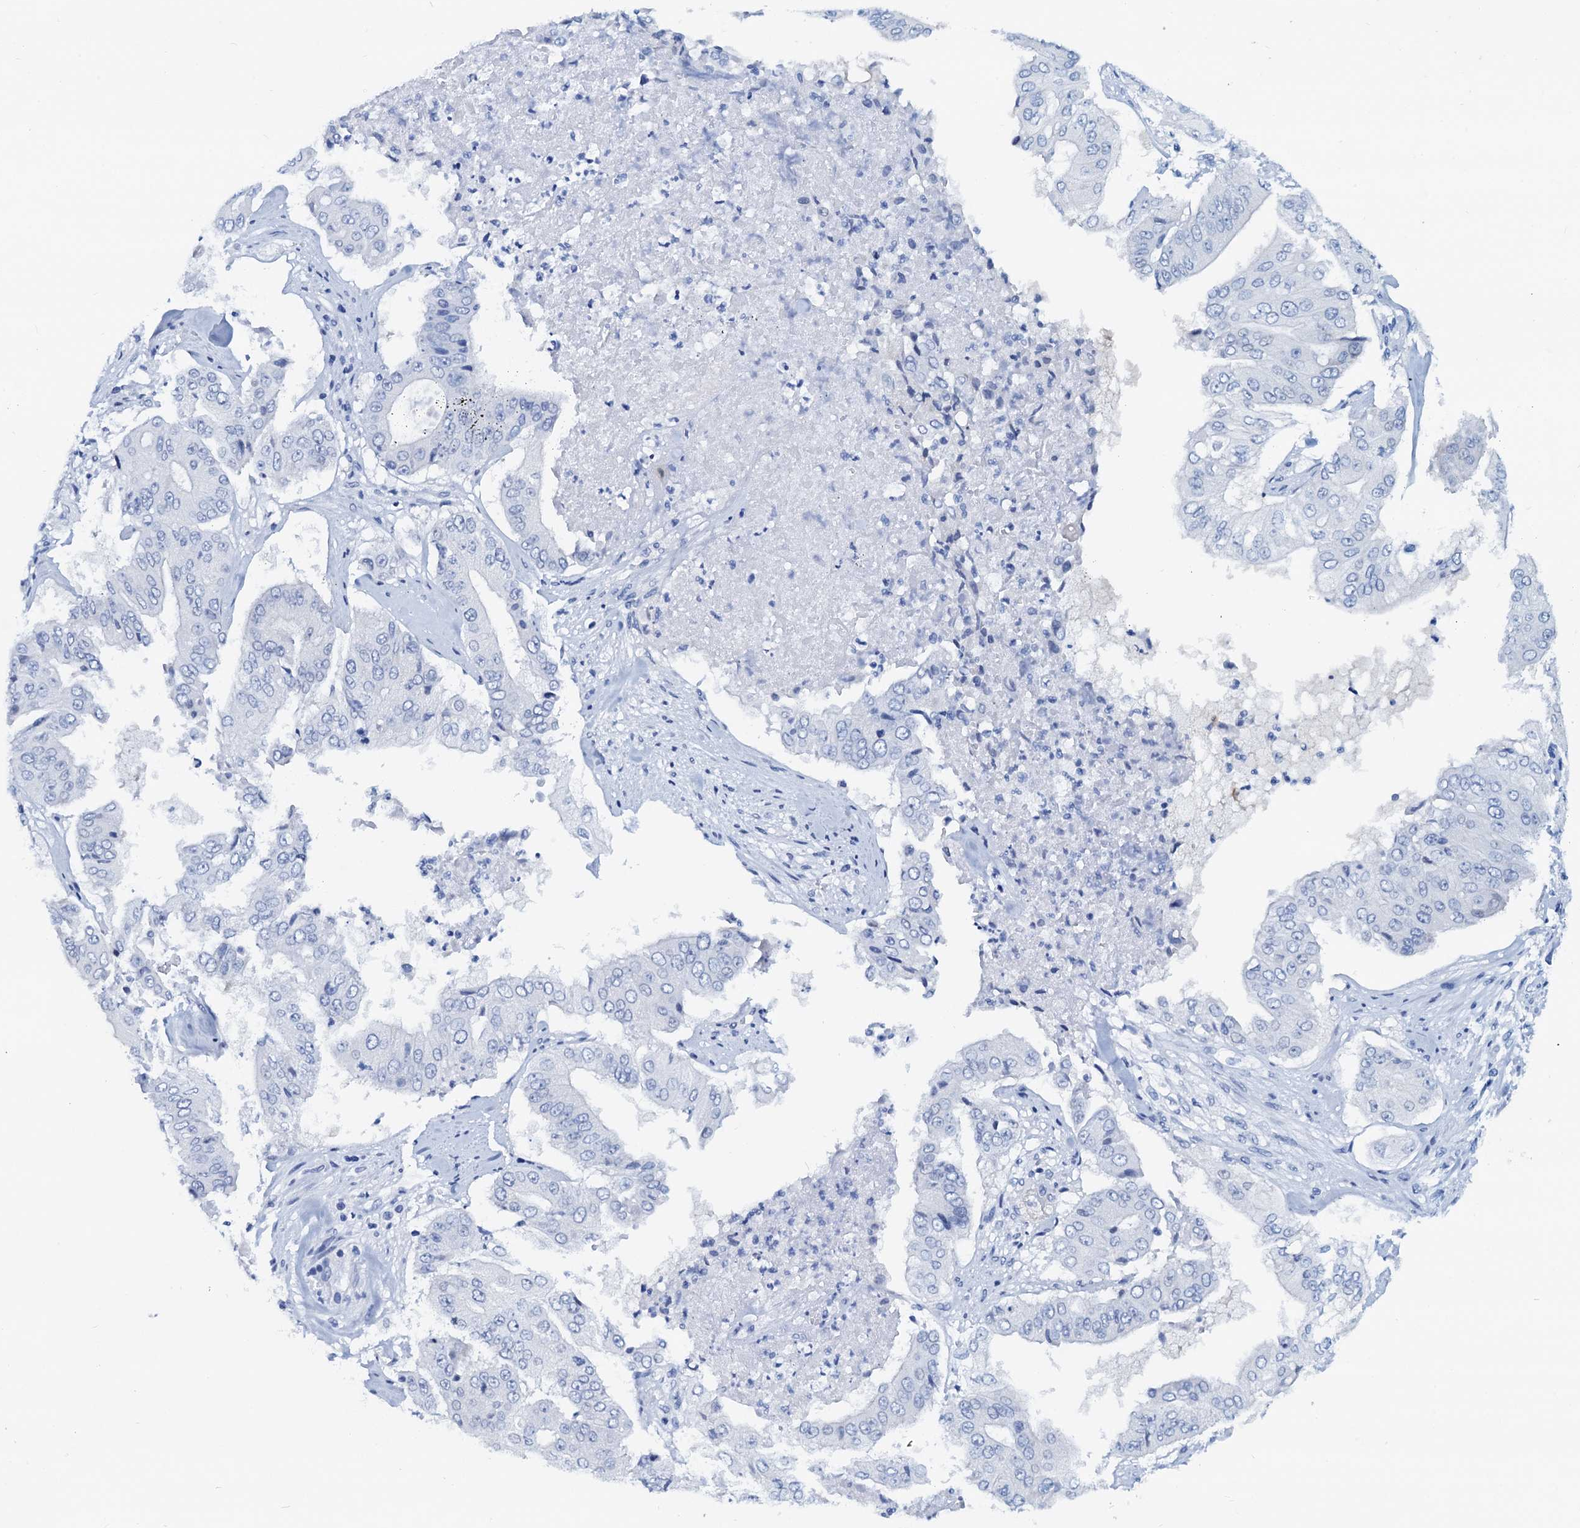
{"staining": {"intensity": "negative", "quantity": "none", "location": "none"}, "tissue": "pancreatic cancer", "cell_type": "Tumor cells", "image_type": "cancer", "snomed": [{"axis": "morphology", "description": "Adenocarcinoma, NOS"}, {"axis": "topography", "description": "Pancreas"}], "caption": "A photomicrograph of adenocarcinoma (pancreatic) stained for a protein exhibits no brown staining in tumor cells.", "gene": "PTGES3", "patient": {"sex": "female", "age": 77}}